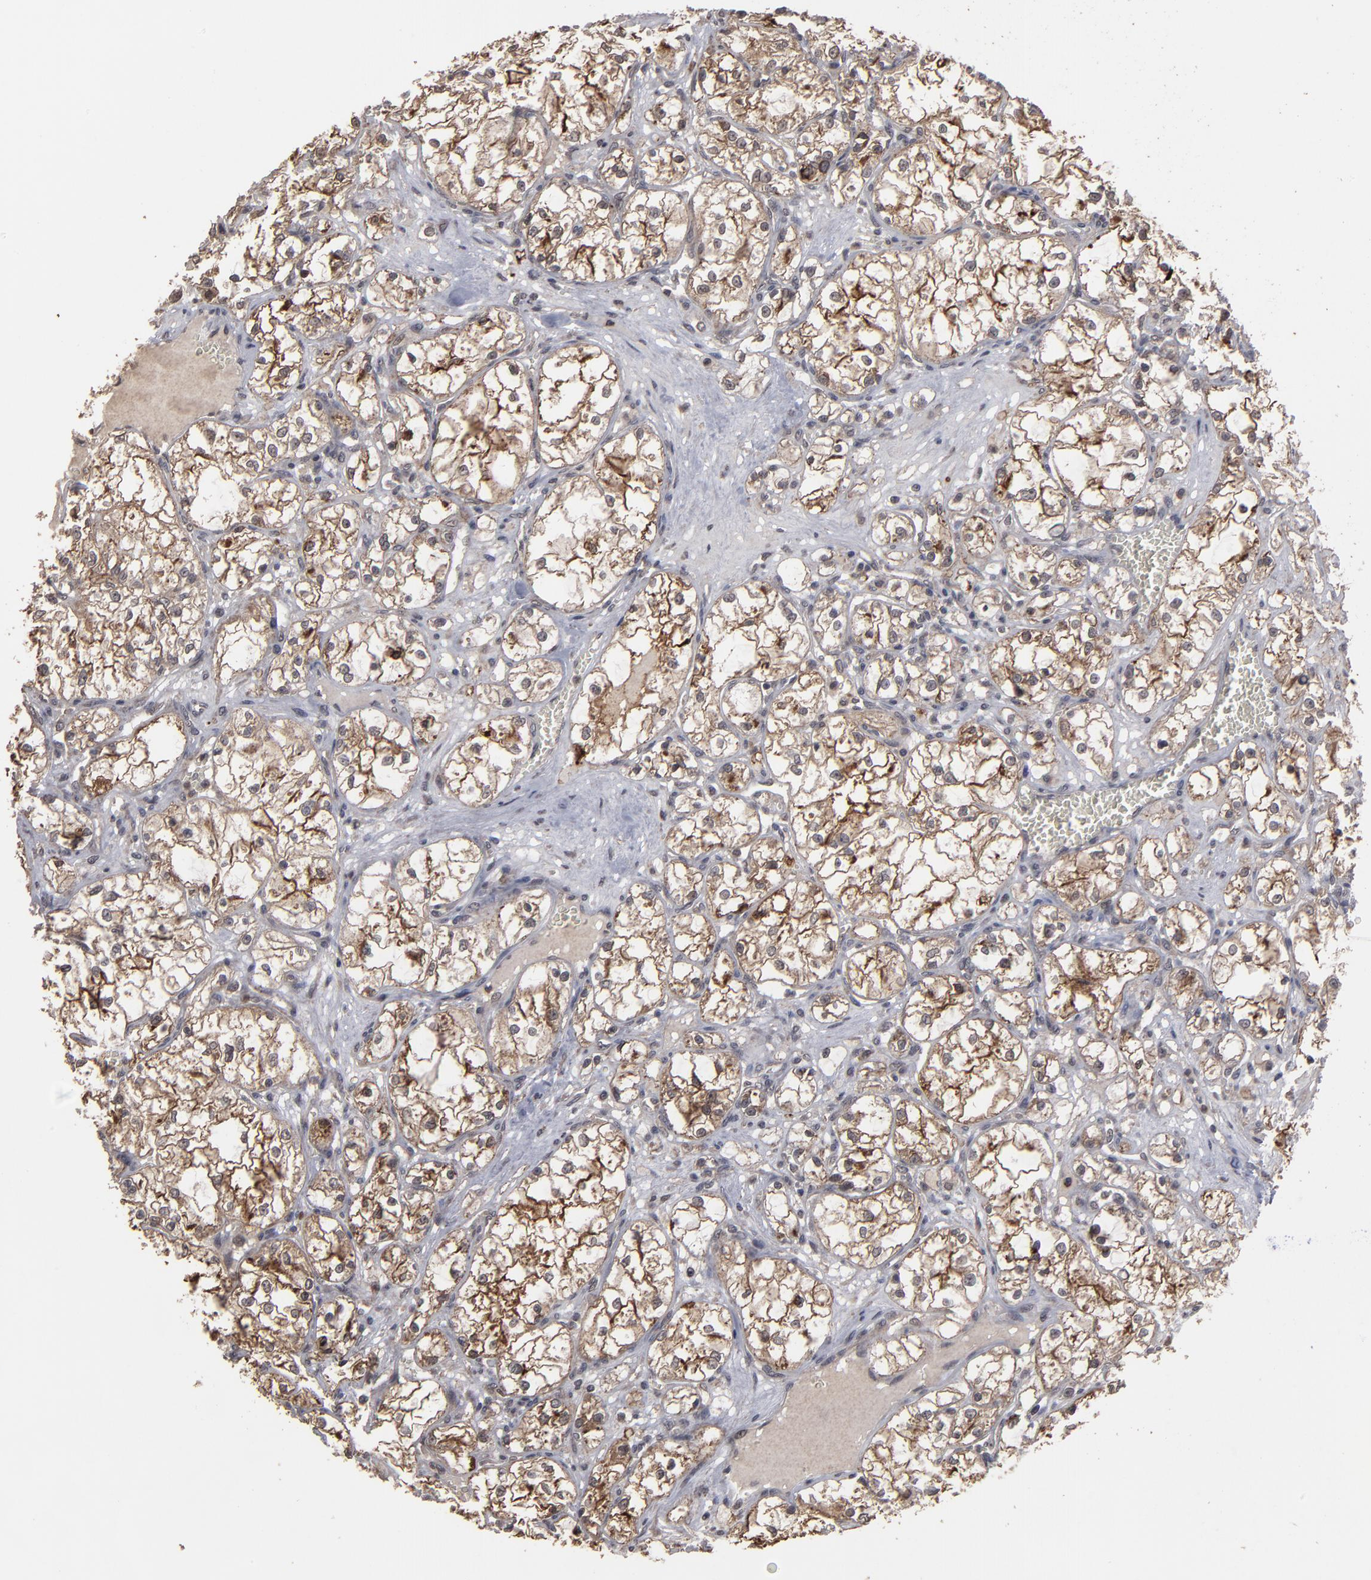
{"staining": {"intensity": "moderate", "quantity": ">75%", "location": "cytoplasmic/membranous"}, "tissue": "renal cancer", "cell_type": "Tumor cells", "image_type": "cancer", "snomed": [{"axis": "morphology", "description": "Adenocarcinoma, NOS"}, {"axis": "topography", "description": "Kidney"}], "caption": "Renal adenocarcinoma stained with a brown dye exhibits moderate cytoplasmic/membranous positive staining in approximately >75% of tumor cells.", "gene": "SLC22A17", "patient": {"sex": "male", "age": 61}}